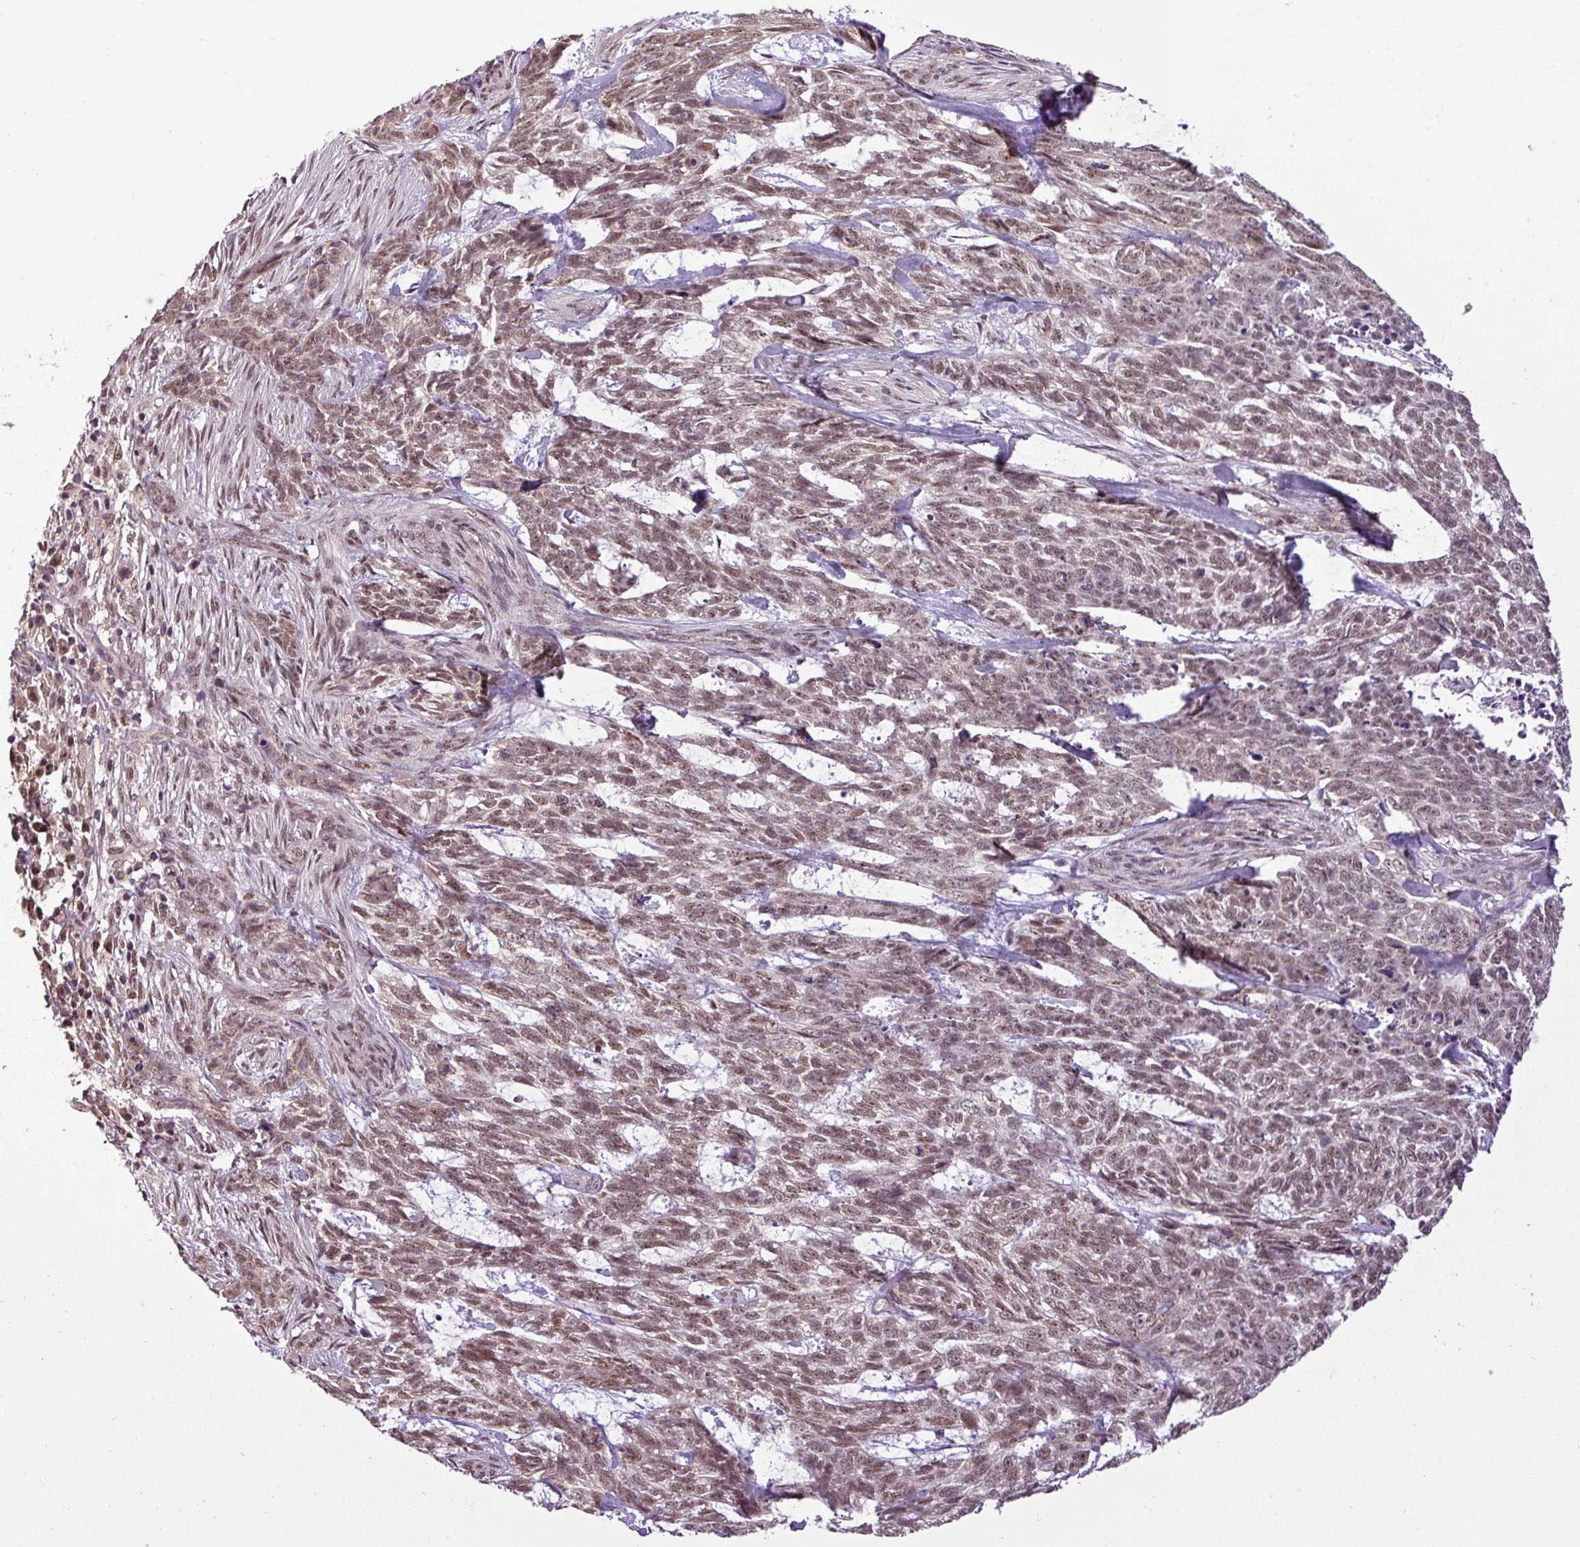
{"staining": {"intensity": "moderate", "quantity": ">75%", "location": "nuclear"}, "tissue": "skin cancer", "cell_type": "Tumor cells", "image_type": "cancer", "snomed": [{"axis": "morphology", "description": "Basal cell carcinoma"}, {"axis": "topography", "description": "Skin"}], "caption": "The histopathology image exhibits staining of skin cancer (basal cell carcinoma), revealing moderate nuclear protein staining (brown color) within tumor cells. Nuclei are stained in blue.", "gene": "MFHAS1", "patient": {"sex": "female", "age": 93}}